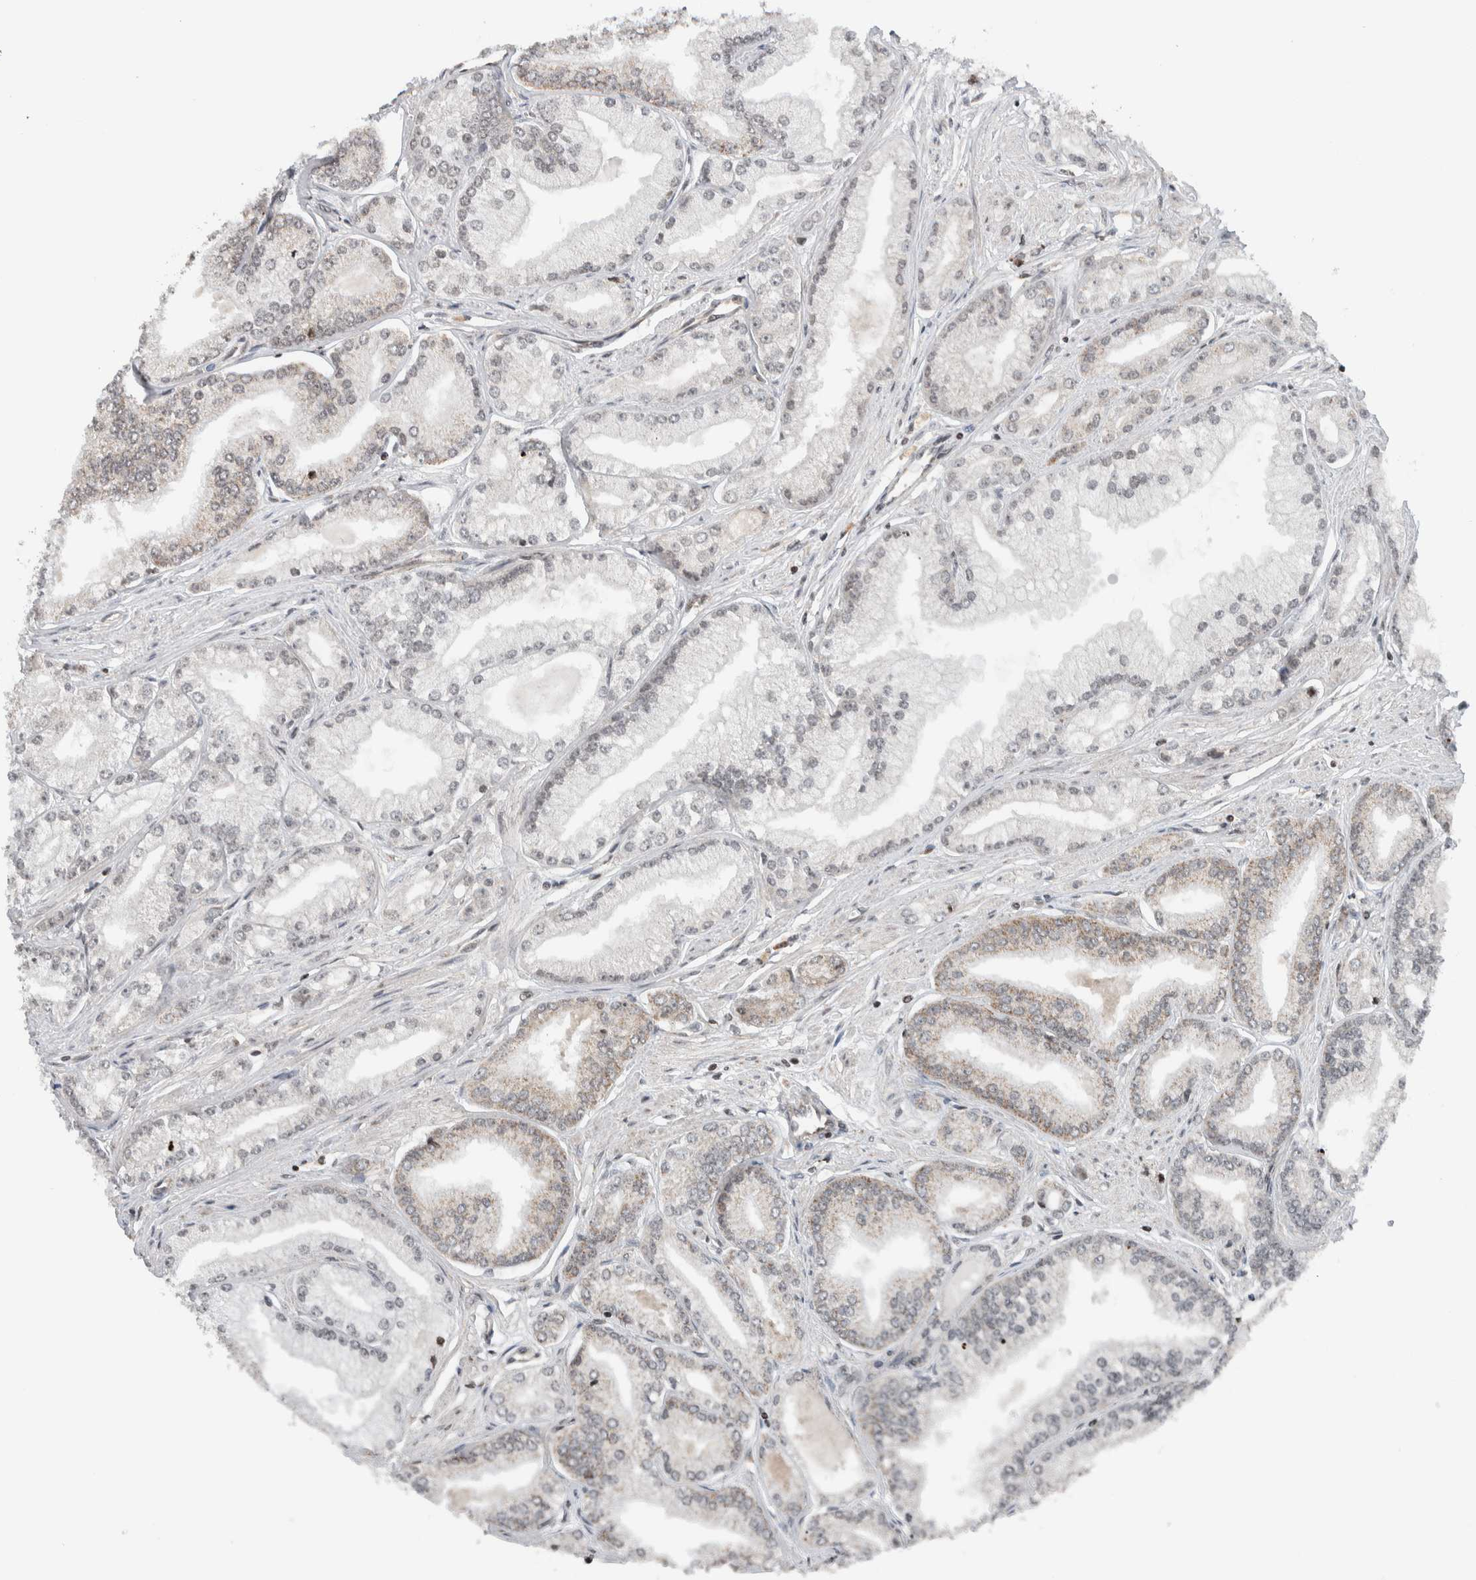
{"staining": {"intensity": "weak", "quantity": "25%-75%", "location": "cytoplasmic/membranous"}, "tissue": "prostate cancer", "cell_type": "Tumor cells", "image_type": "cancer", "snomed": [{"axis": "morphology", "description": "Adenocarcinoma, Low grade"}, {"axis": "topography", "description": "Prostate"}], "caption": "Immunohistochemical staining of human prostate adenocarcinoma (low-grade) reveals low levels of weak cytoplasmic/membranous protein expression in approximately 25%-75% of tumor cells.", "gene": "NPLOC4", "patient": {"sex": "male", "age": 52}}